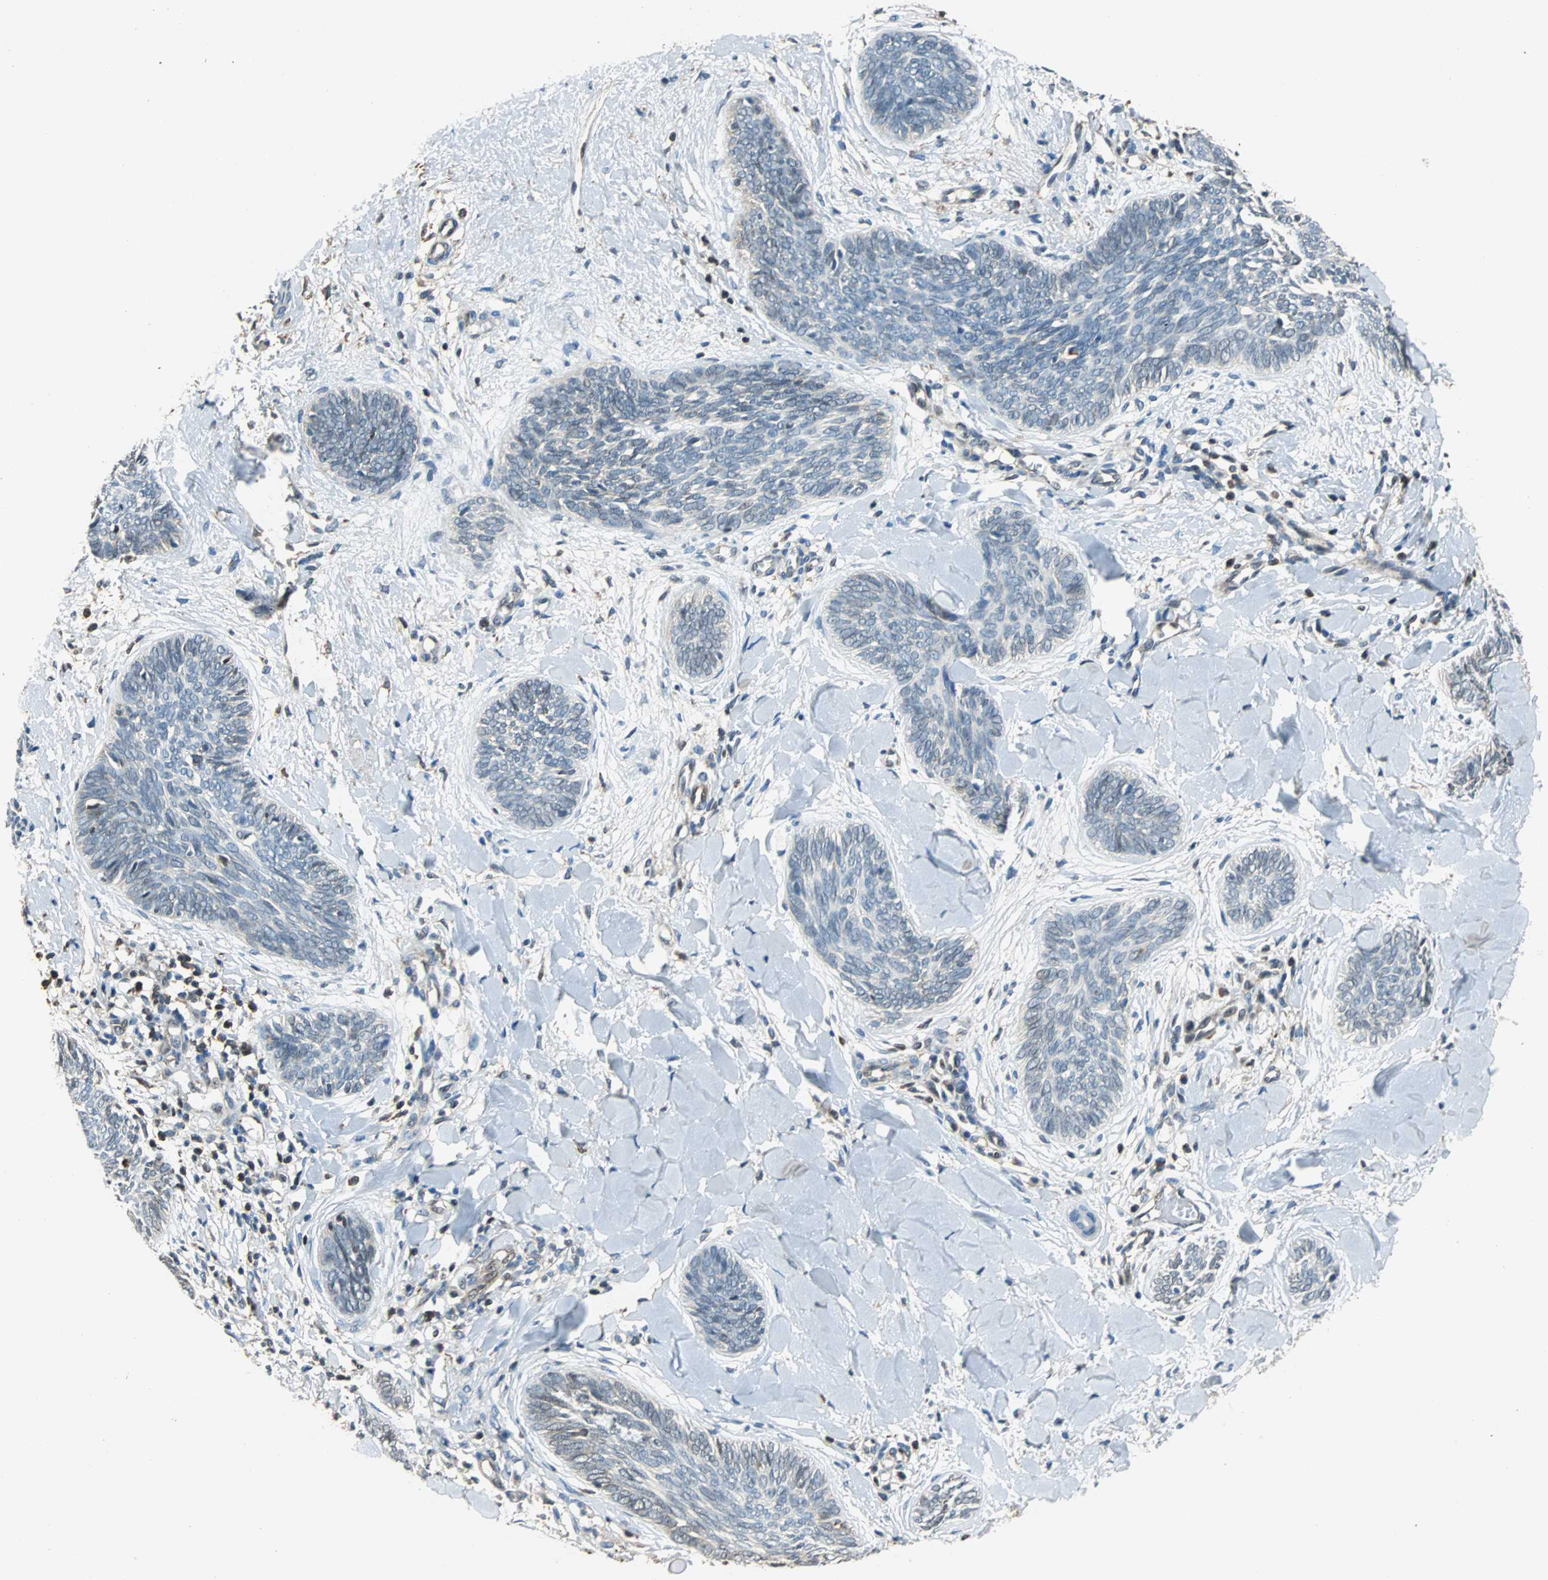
{"staining": {"intensity": "negative", "quantity": "none", "location": "none"}, "tissue": "skin cancer", "cell_type": "Tumor cells", "image_type": "cancer", "snomed": [{"axis": "morphology", "description": "Basal cell carcinoma"}, {"axis": "topography", "description": "Skin"}], "caption": "Skin basal cell carcinoma was stained to show a protein in brown. There is no significant expression in tumor cells.", "gene": "GSDMD", "patient": {"sex": "female", "age": 81}}